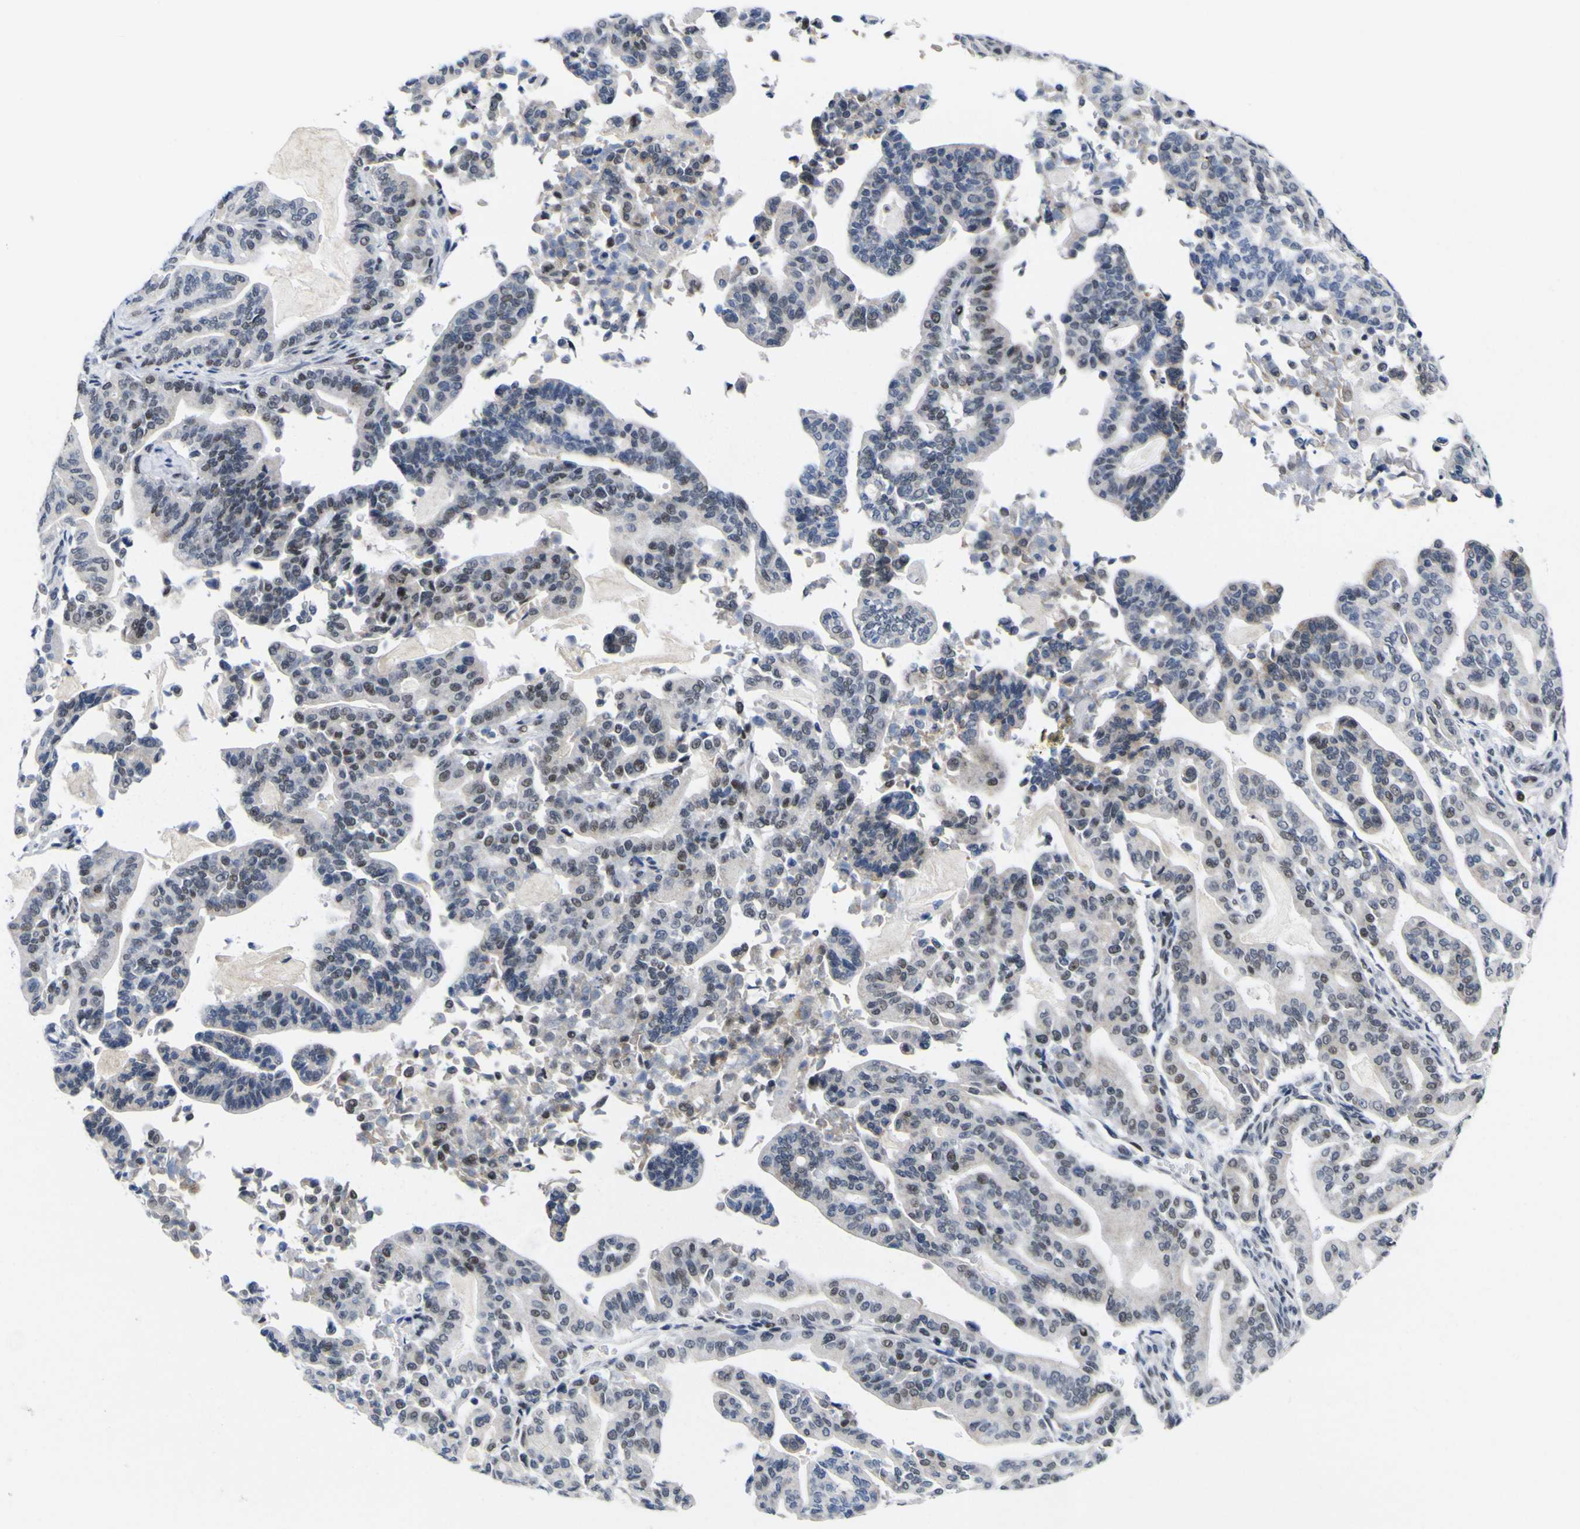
{"staining": {"intensity": "weak", "quantity": "25%-75%", "location": "nuclear"}, "tissue": "pancreatic cancer", "cell_type": "Tumor cells", "image_type": "cancer", "snomed": [{"axis": "morphology", "description": "Adenocarcinoma, NOS"}, {"axis": "topography", "description": "Pancreas"}], "caption": "About 25%-75% of tumor cells in pancreatic cancer display weak nuclear protein positivity as visualized by brown immunohistochemical staining.", "gene": "MBD3", "patient": {"sex": "male", "age": 63}}